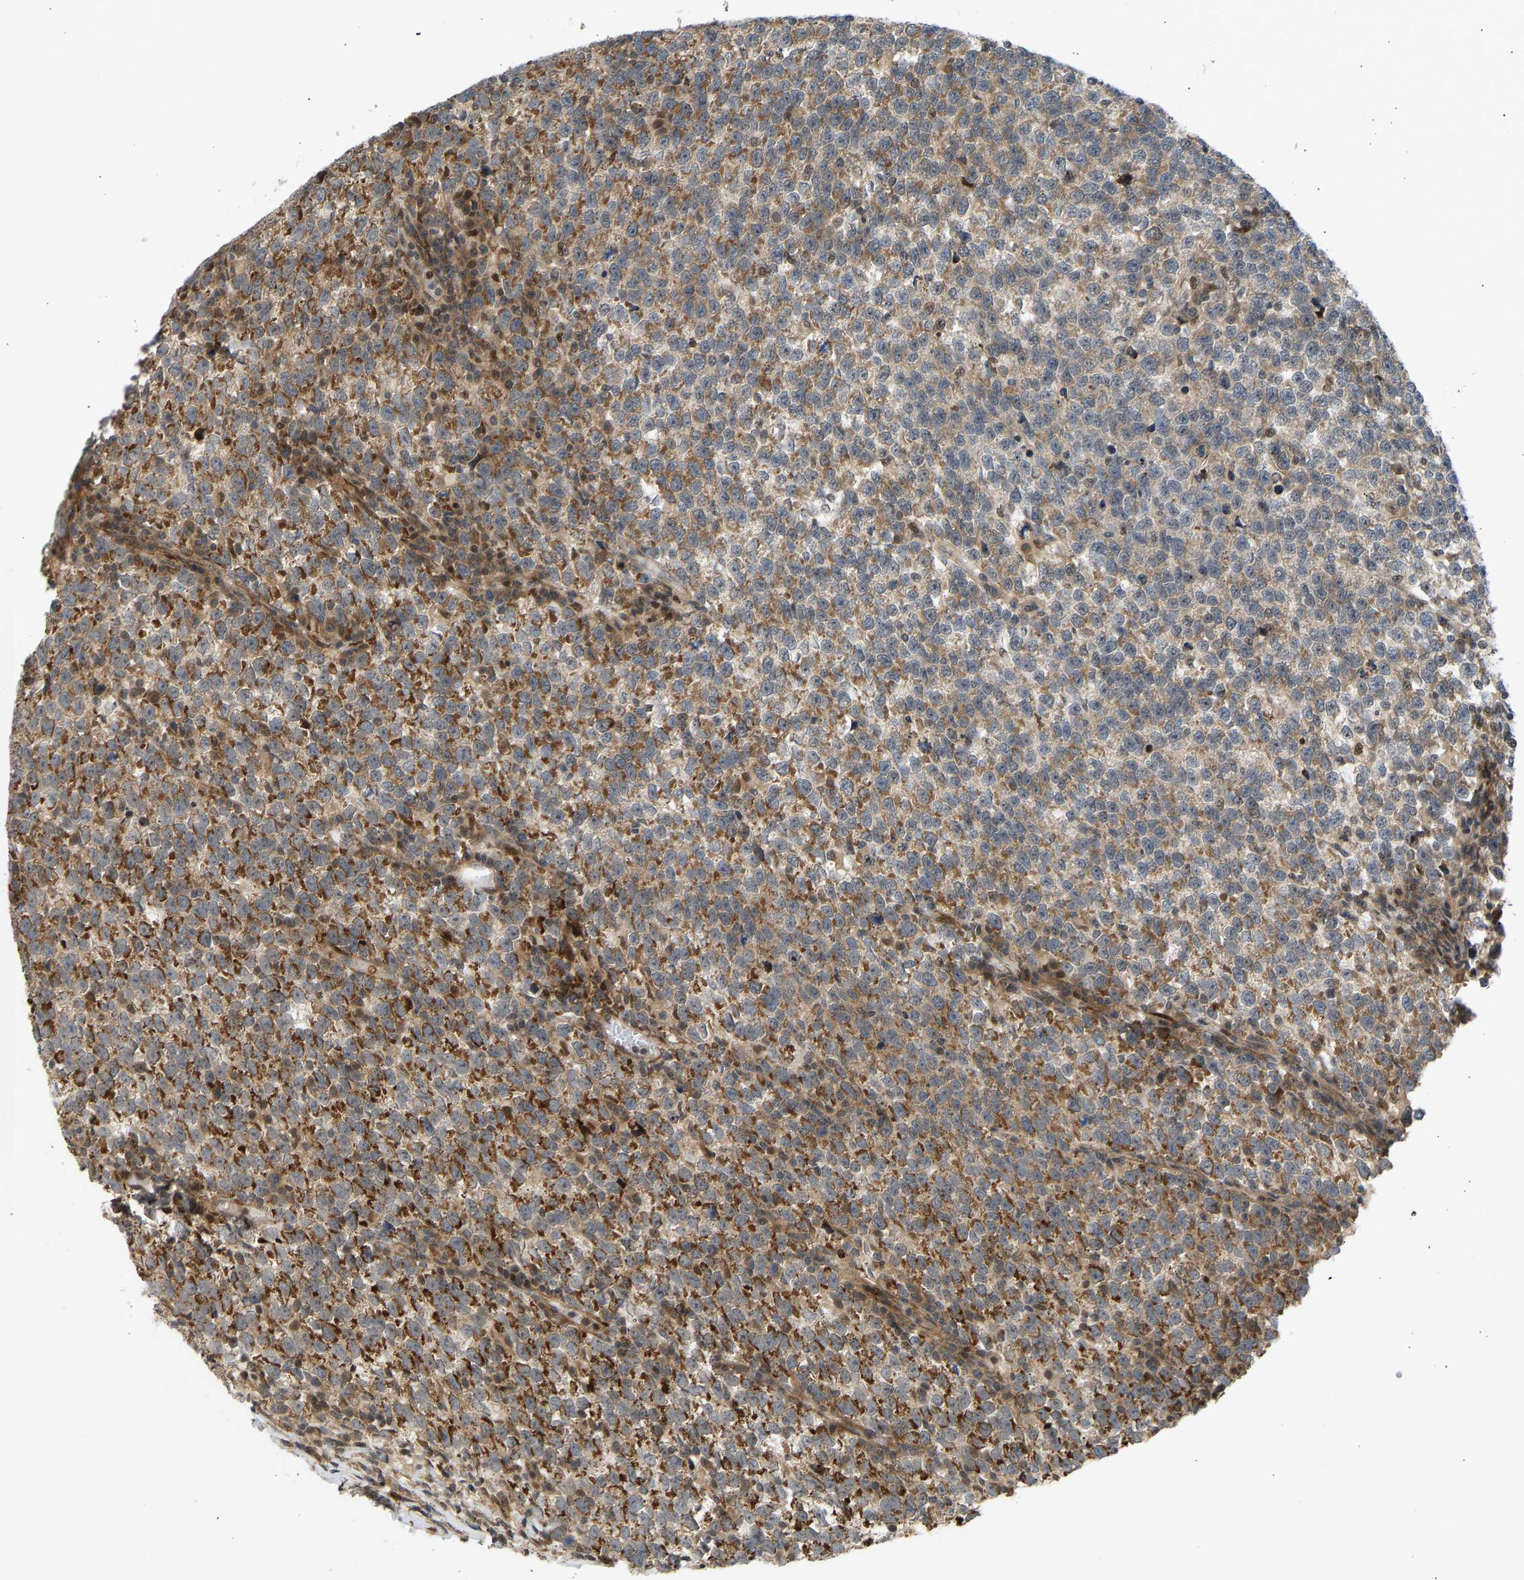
{"staining": {"intensity": "moderate", "quantity": "25%-75%", "location": "cytoplasmic/membranous"}, "tissue": "testis cancer", "cell_type": "Tumor cells", "image_type": "cancer", "snomed": [{"axis": "morphology", "description": "Normal tissue, NOS"}, {"axis": "morphology", "description": "Seminoma, NOS"}, {"axis": "topography", "description": "Testis"}], "caption": "A high-resolution histopathology image shows immunohistochemistry staining of seminoma (testis), which demonstrates moderate cytoplasmic/membranous positivity in approximately 25%-75% of tumor cells.", "gene": "BAG1", "patient": {"sex": "male", "age": 43}}